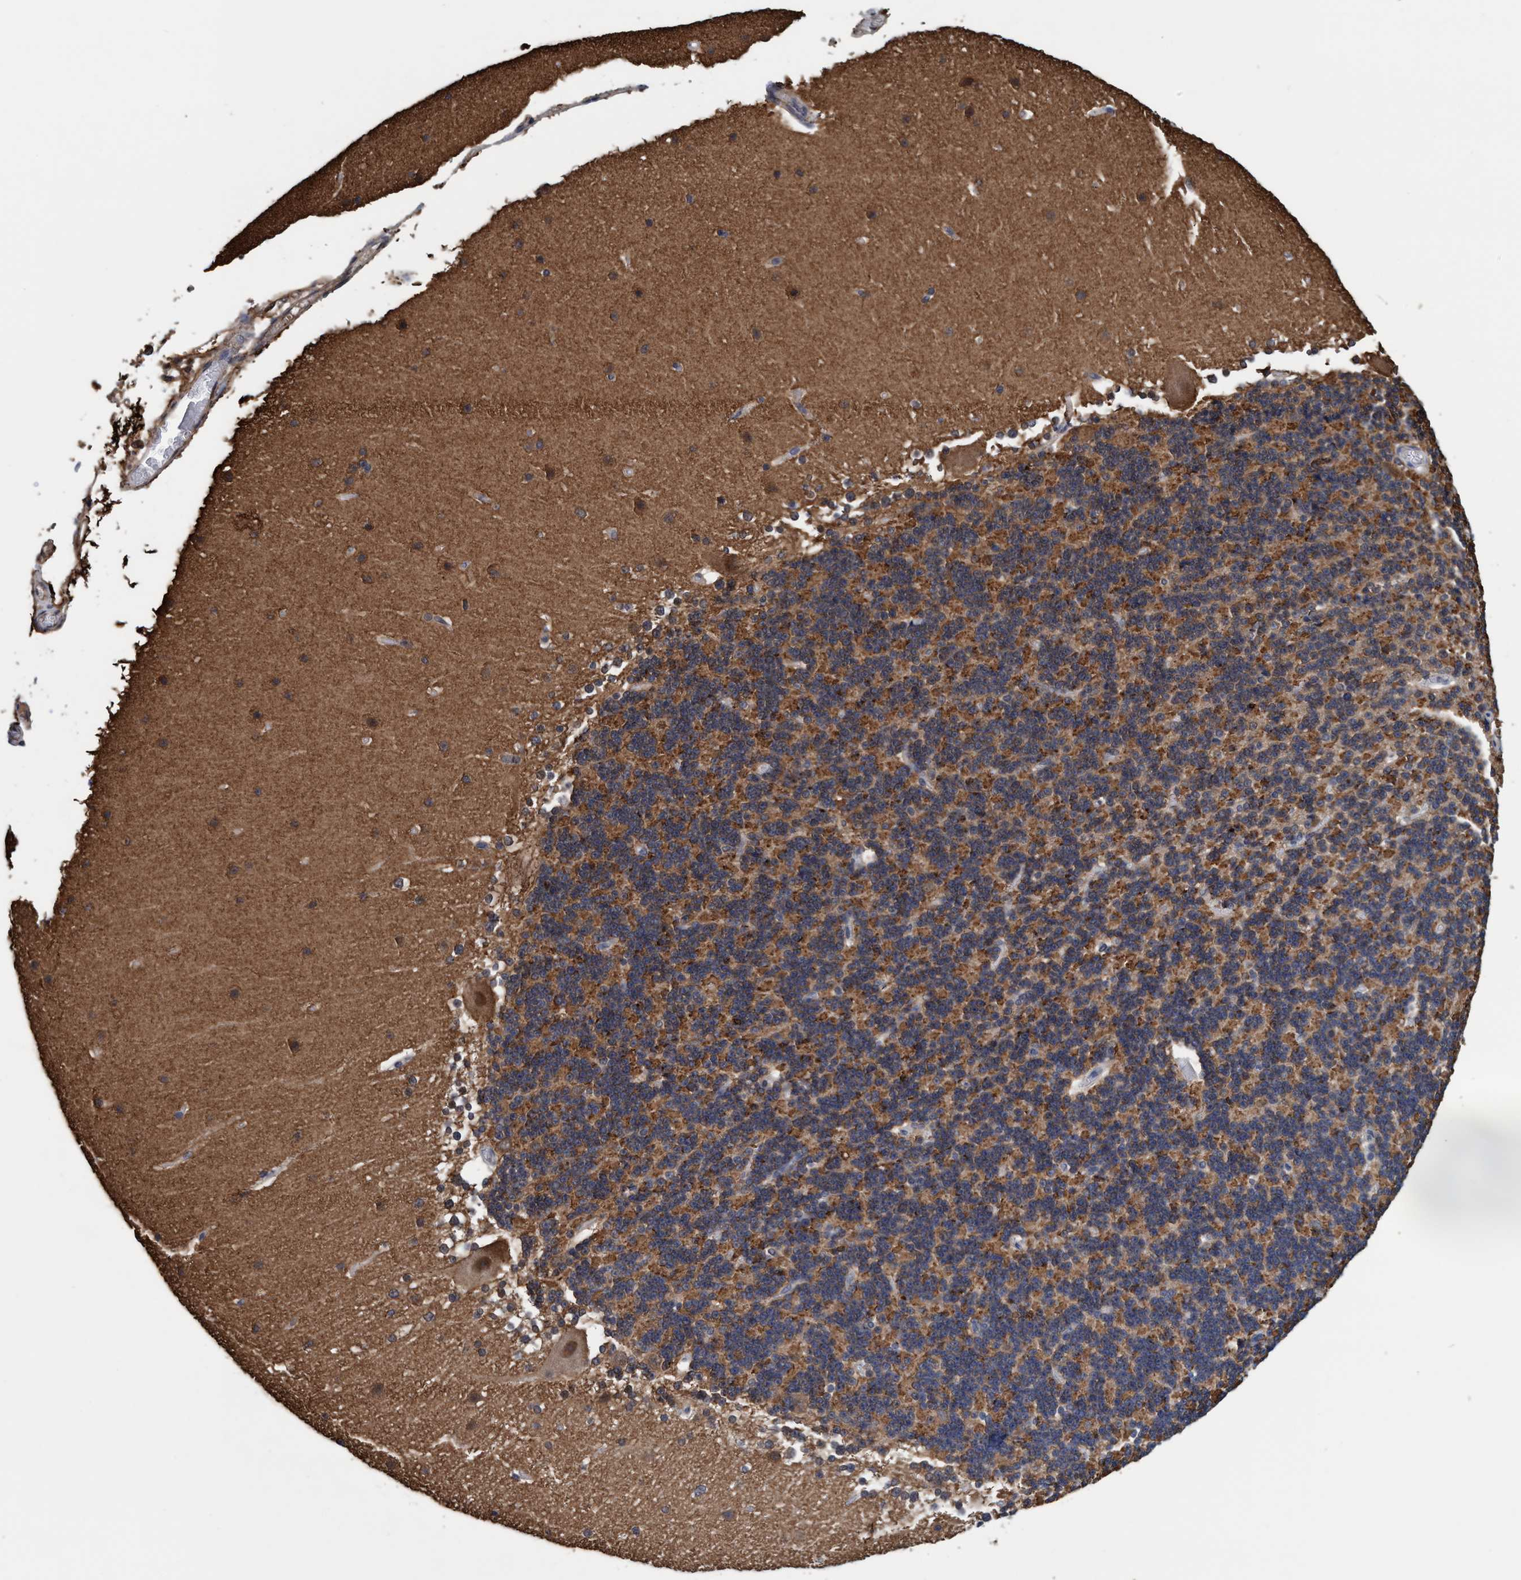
{"staining": {"intensity": "moderate", "quantity": ">75%", "location": "cytoplasmic/membranous"}, "tissue": "cerebellum", "cell_type": "Cells in granular layer", "image_type": "normal", "snomed": [{"axis": "morphology", "description": "Normal tissue, NOS"}, {"axis": "topography", "description": "Cerebellum"}], "caption": "Brown immunohistochemical staining in normal human cerebellum displays moderate cytoplasmic/membranous staining in approximately >75% of cells in granular layer. The protein of interest is shown in brown color, while the nuclei are stained blue.", "gene": "PSMD12", "patient": {"sex": "female", "age": 19}}